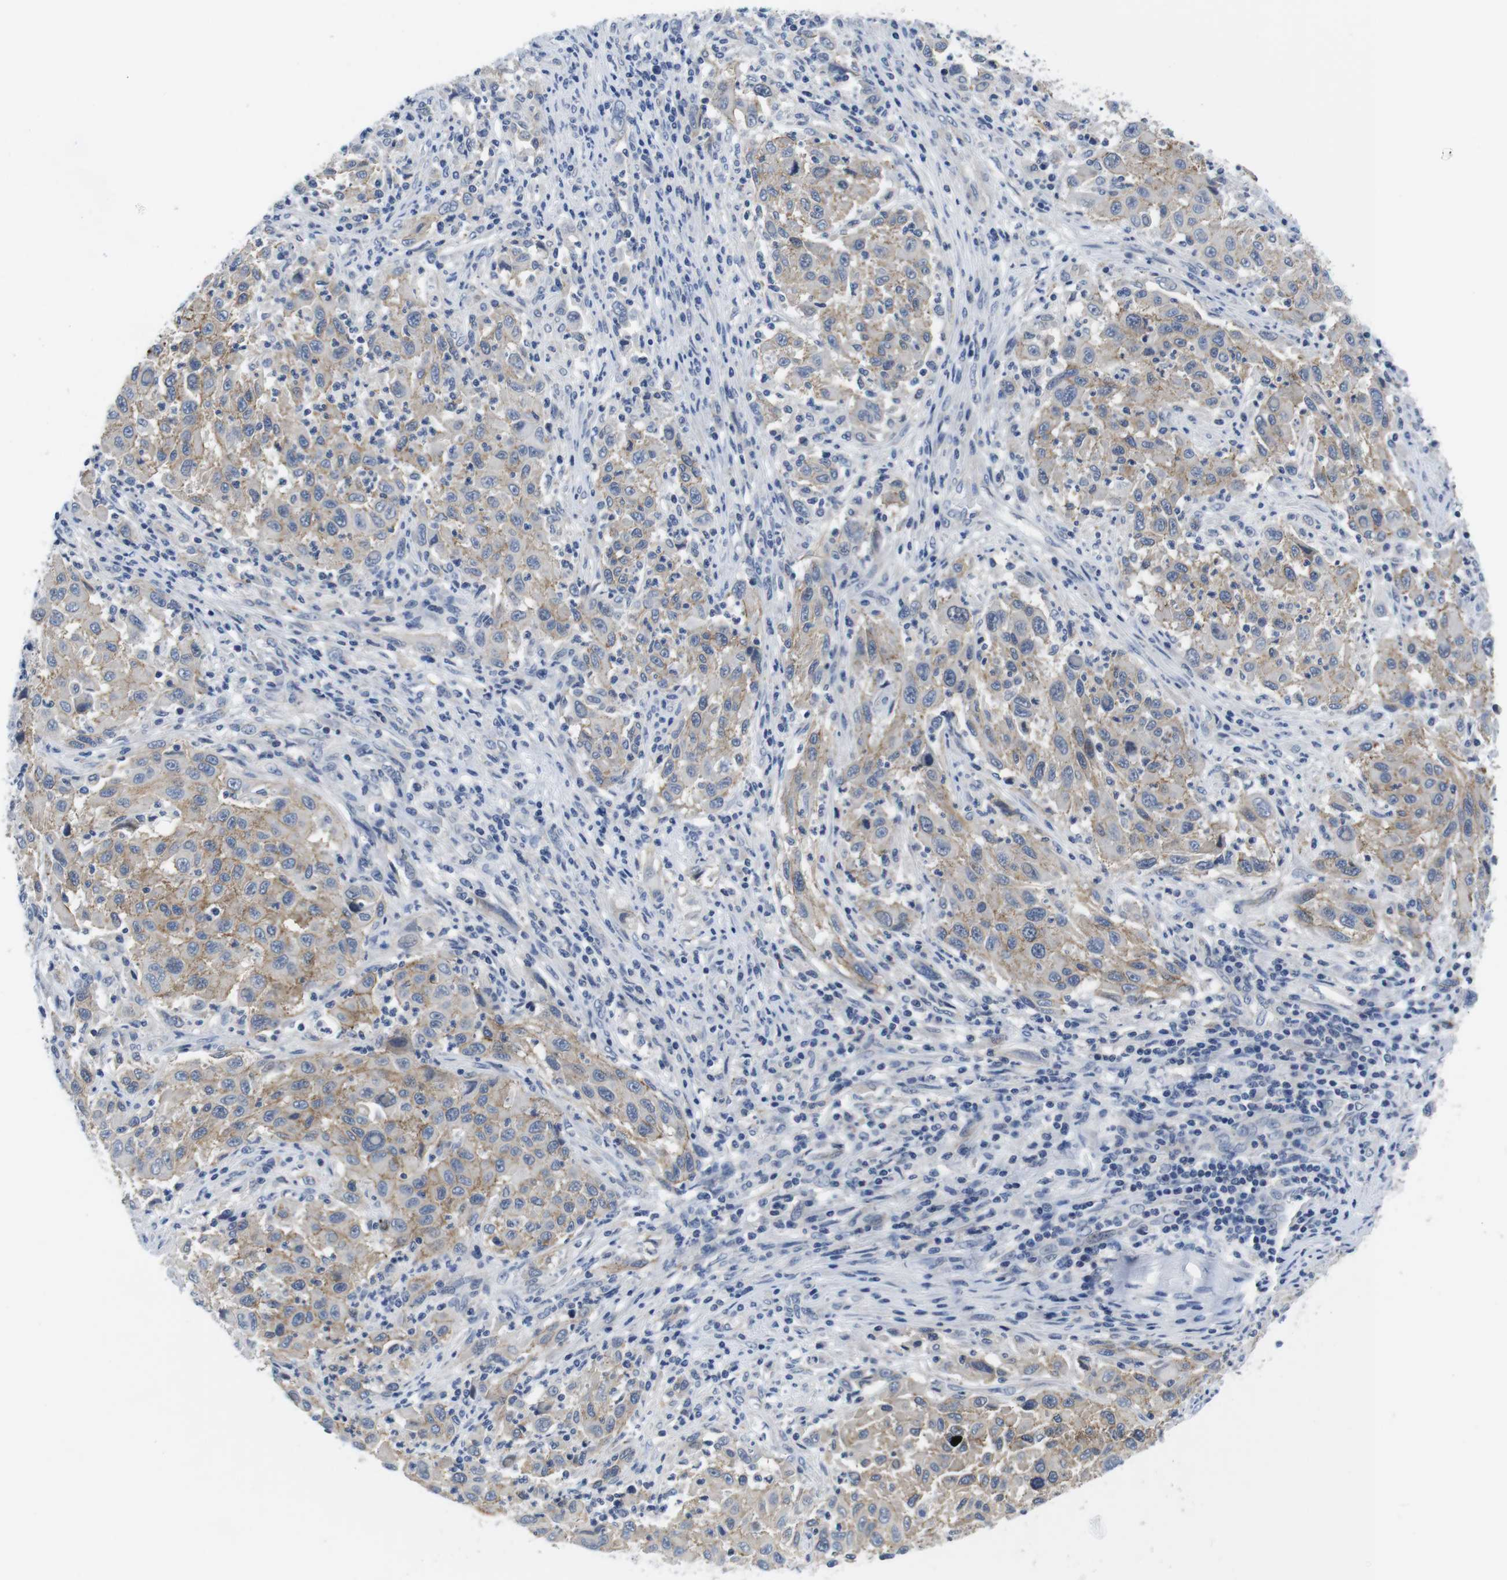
{"staining": {"intensity": "moderate", "quantity": ">75%", "location": "cytoplasmic/membranous"}, "tissue": "melanoma", "cell_type": "Tumor cells", "image_type": "cancer", "snomed": [{"axis": "morphology", "description": "Malignant melanoma, Metastatic site"}, {"axis": "topography", "description": "Lymph node"}], "caption": "The image demonstrates a brown stain indicating the presence of a protein in the cytoplasmic/membranous of tumor cells in malignant melanoma (metastatic site). The staining was performed using DAB to visualize the protein expression in brown, while the nuclei were stained in blue with hematoxylin (Magnification: 20x).", "gene": "SCRIB", "patient": {"sex": "male", "age": 61}}